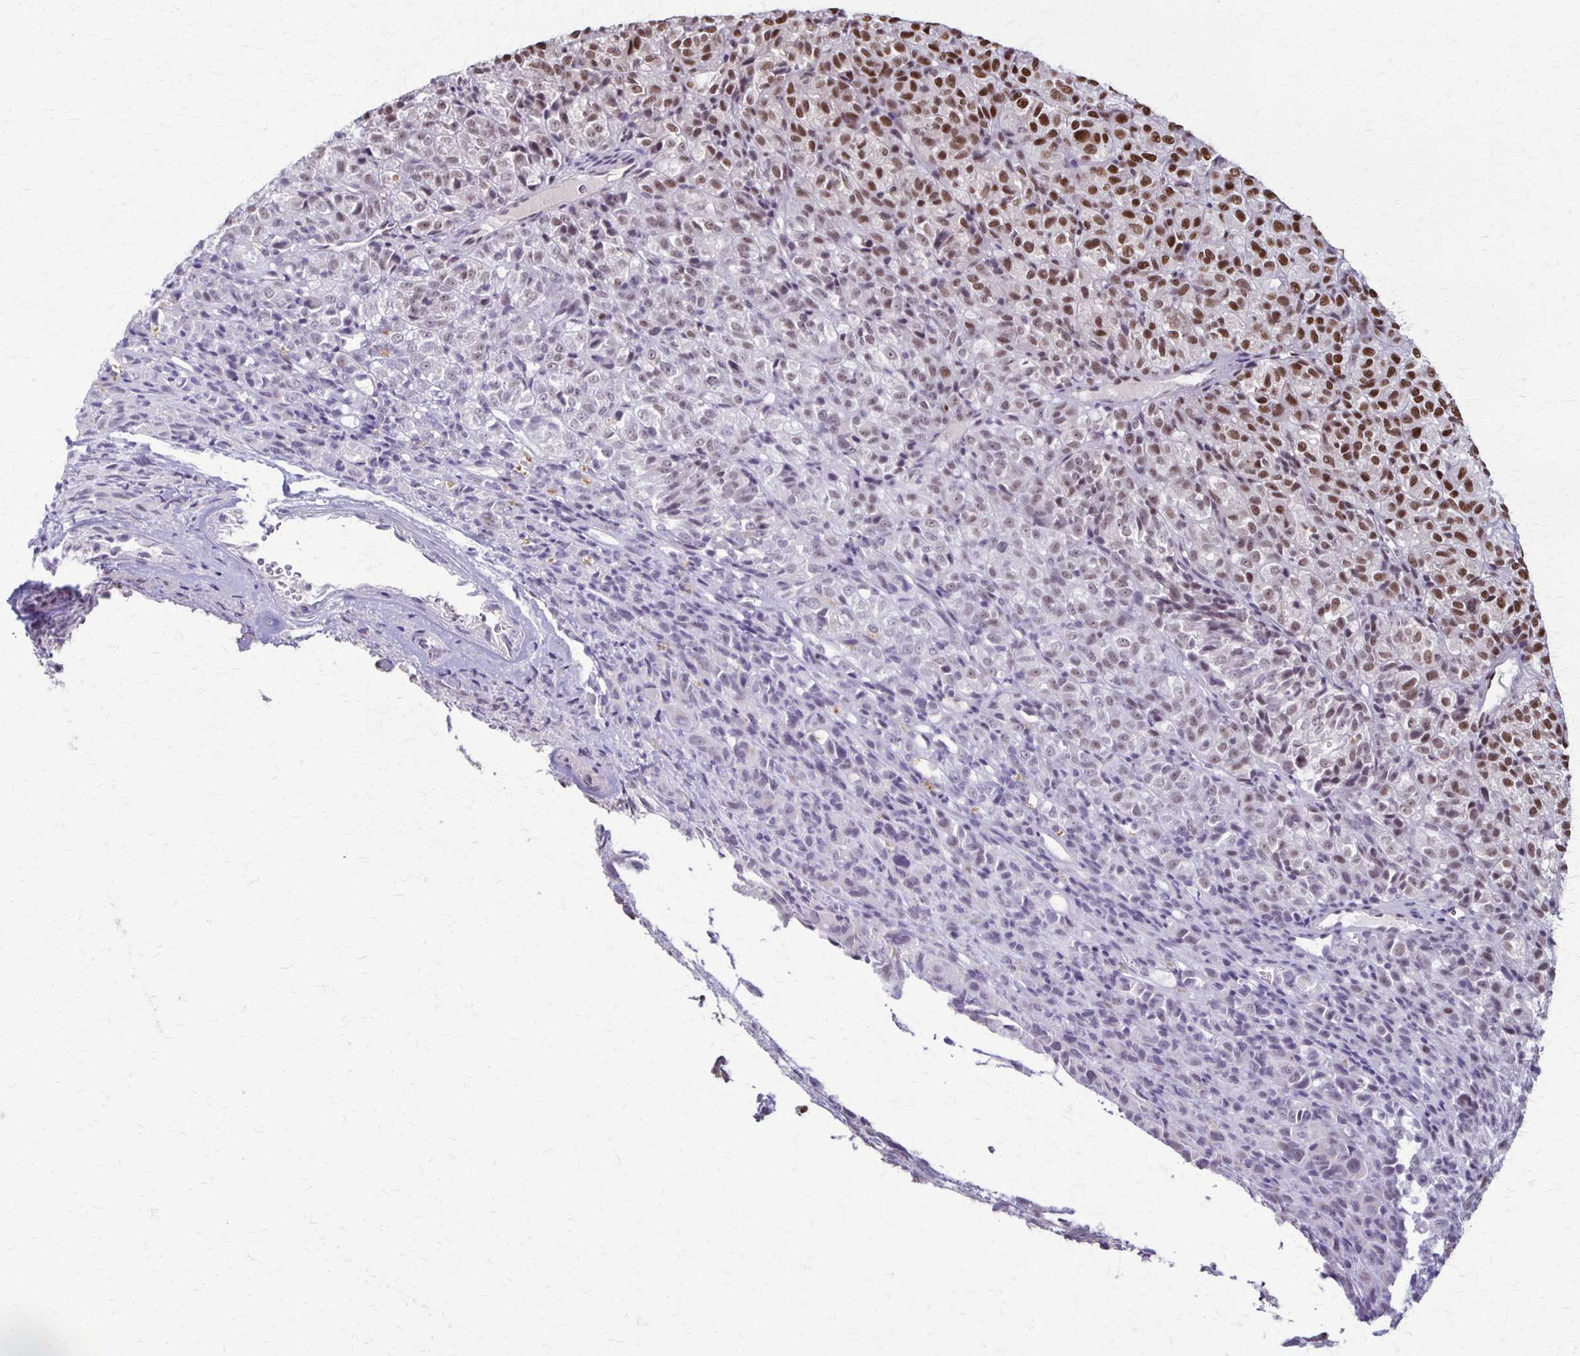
{"staining": {"intensity": "moderate", "quantity": "25%-75%", "location": "nuclear"}, "tissue": "melanoma", "cell_type": "Tumor cells", "image_type": "cancer", "snomed": [{"axis": "morphology", "description": "Malignant melanoma, Metastatic site"}, {"axis": "topography", "description": "Brain"}], "caption": "This histopathology image exhibits immunohistochemistry staining of malignant melanoma (metastatic site), with medium moderate nuclear expression in approximately 25%-75% of tumor cells.", "gene": "XRCC6", "patient": {"sex": "female", "age": 56}}